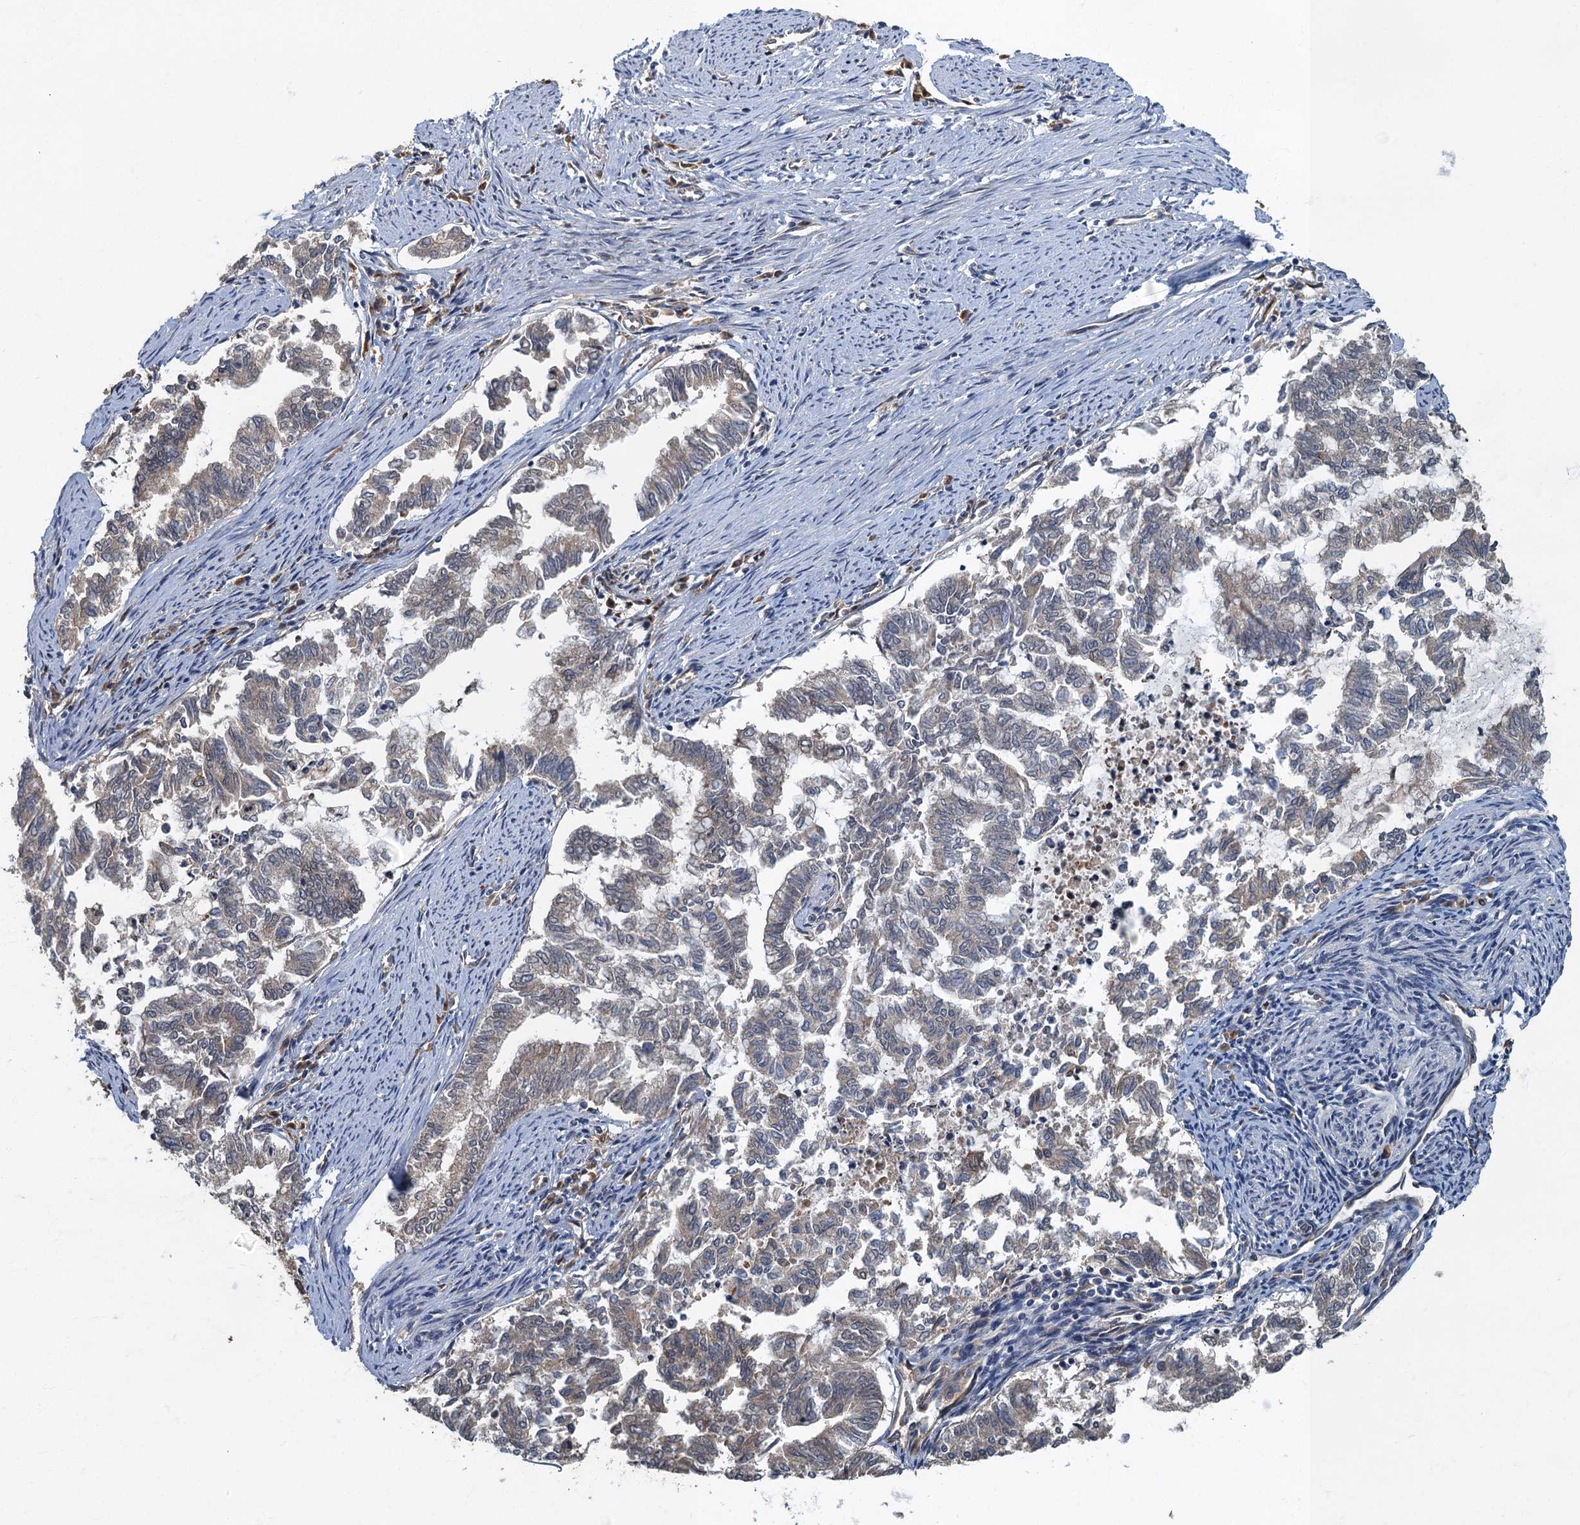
{"staining": {"intensity": "negative", "quantity": "none", "location": "none"}, "tissue": "endometrial cancer", "cell_type": "Tumor cells", "image_type": "cancer", "snomed": [{"axis": "morphology", "description": "Adenocarcinoma, NOS"}, {"axis": "topography", "description": "Endometrium"}], "caption": "Human endometrial cancer (adenocarcinoma) stained for a protein using immunohistochemistry shows no positivity in tumor cells.", "gene": "TBCK", "patient": {"sex": "female", "age": 79}}